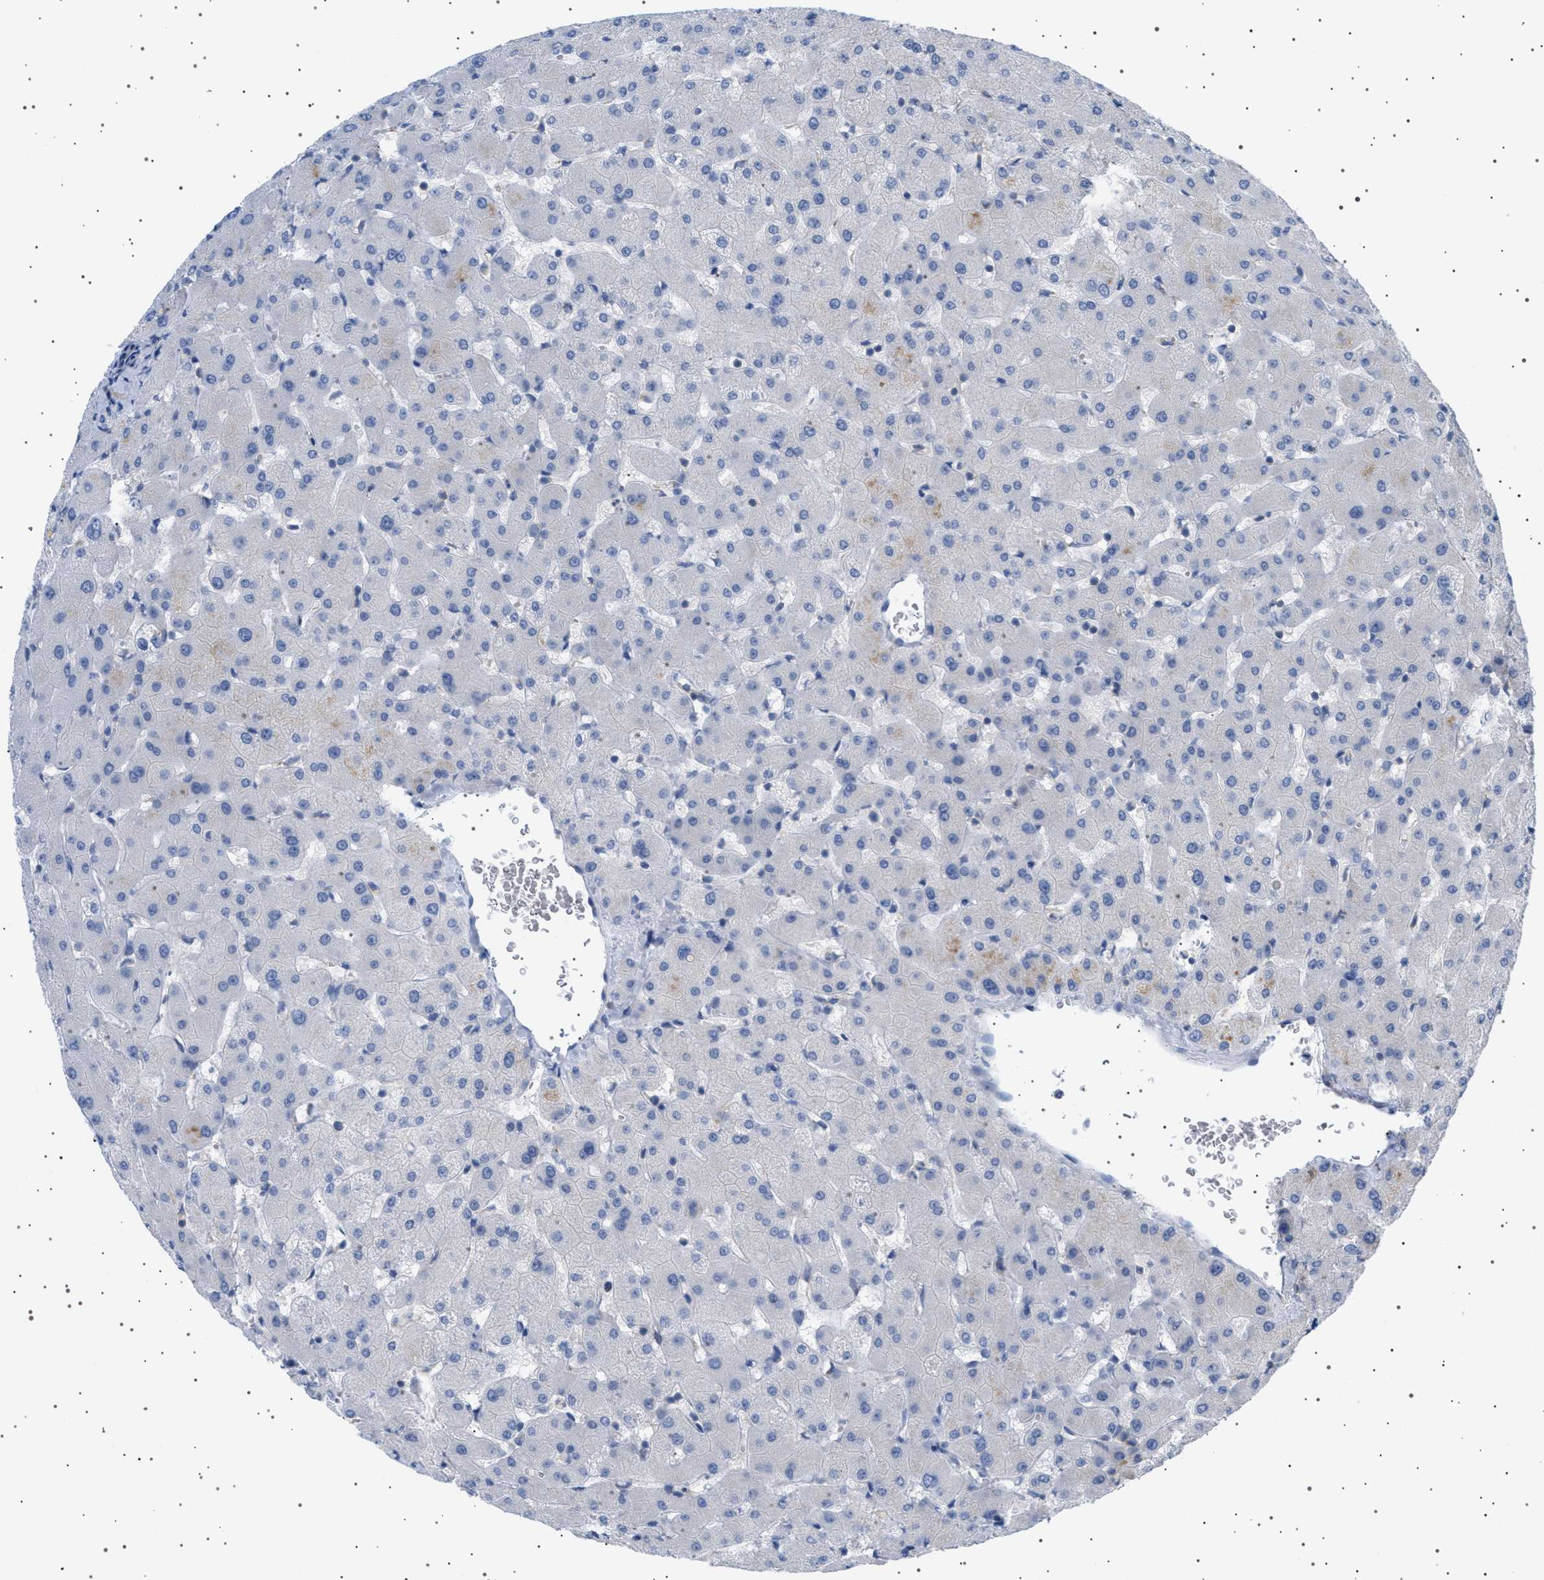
{"staining": {"intensity": "negative", "quantity": "none", "location": "none"}, "tissue": "liver", "cell_type": "Cholangiocytes", "image_type": "normal", "snomed": [{"axis": "morphology", "description": "Normal tissue, NOS"}, {"axis": "topography", "description": "Liver"}], "caption": "Immunohistochemistry (IHC) histopathology image of benign liver: human liver stained with DAB shows no significant protein positivity in cholangiocytes.", "gene": "ADCY10", "patient": {"sex": "female", "age": 63}}